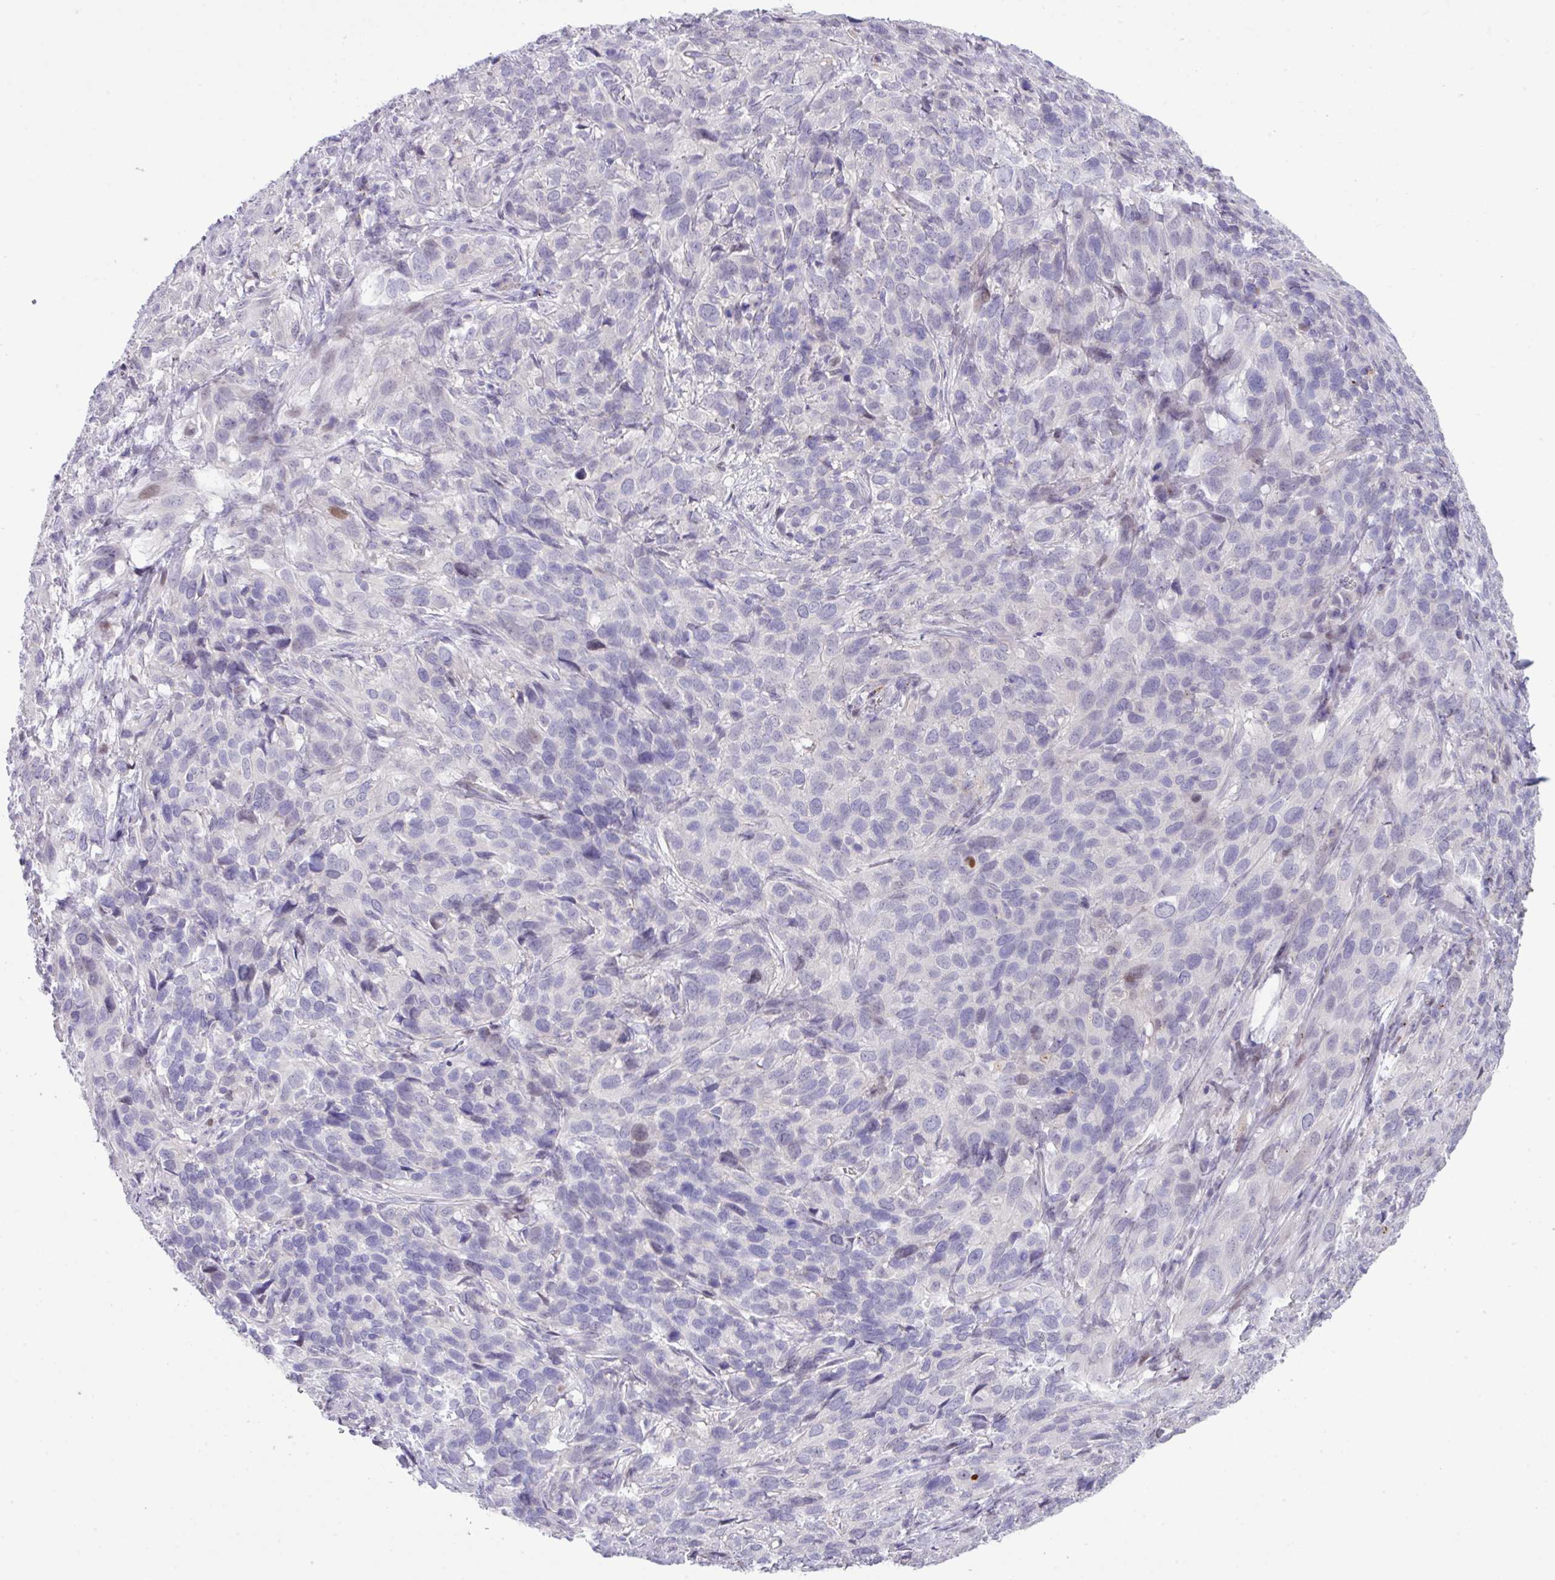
{"staining": {"intensity": "negative", "quantity": "none", "location": "none"}, "tissue": "cervical cancer", "cell_type": "Tumor cells", "image_type": "cancer", "snomed": [{"axis": "morphology", "description": "Squamous cell carcinoma, NOS"}, {"axis": "topography", "description": "Cervix"}], "caption": "This is an immunohistochemistry (IHC) micrograph of cervical cancer (squamous cell carcinoma). There is no staining in tumor cells.", "gene": "ANKRD13B", "patient": {"sex": "female", "age": 51}}